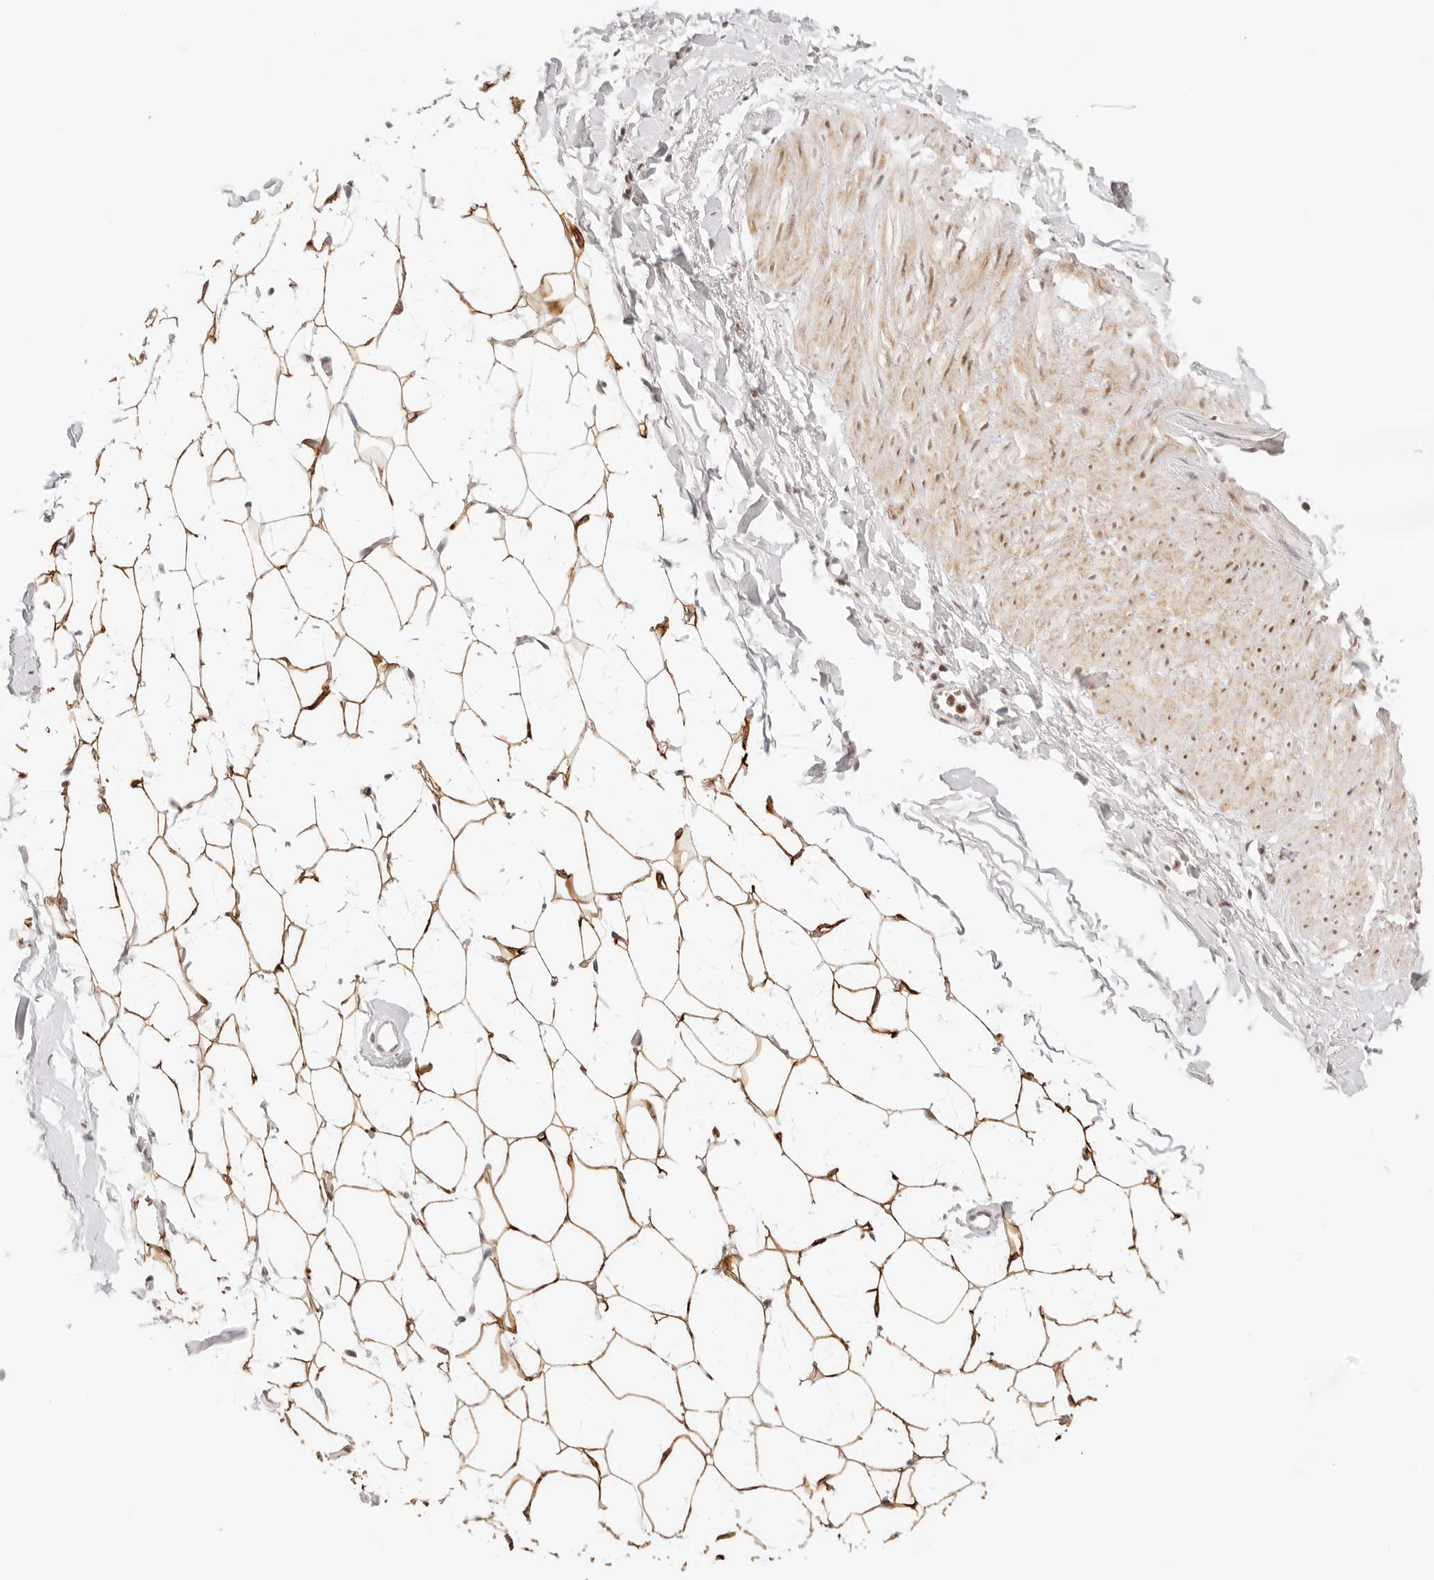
{"staining": {"intensity": "strong", "quantity": ">75%", "location": "cytoplasmic/membranous,nuclear"}, "tissue": "breast", "cell_type": "Adipocytes", "image_type": "normal", "snomed": [{"axis": "morphology", "description": "Normal tissue, NOS"}, {"axis": "topography", "description": "Breast"}], "caption": "DAB (3,3'-diaminobenzidine) immunohistochemical staining of benign human breast demonstrates strong cytoplasmic/membranous,nuclear protein positivity in approximately >75% of adipocytes. The staining is performed using DAB (3,3'-diaminobenzidine) brown chromogen to label protein expression. The nuclei are counter-stained blue using hematoxylin.", "gene": "HOXC5", "patient": {"sex": "female", "age": 23}}